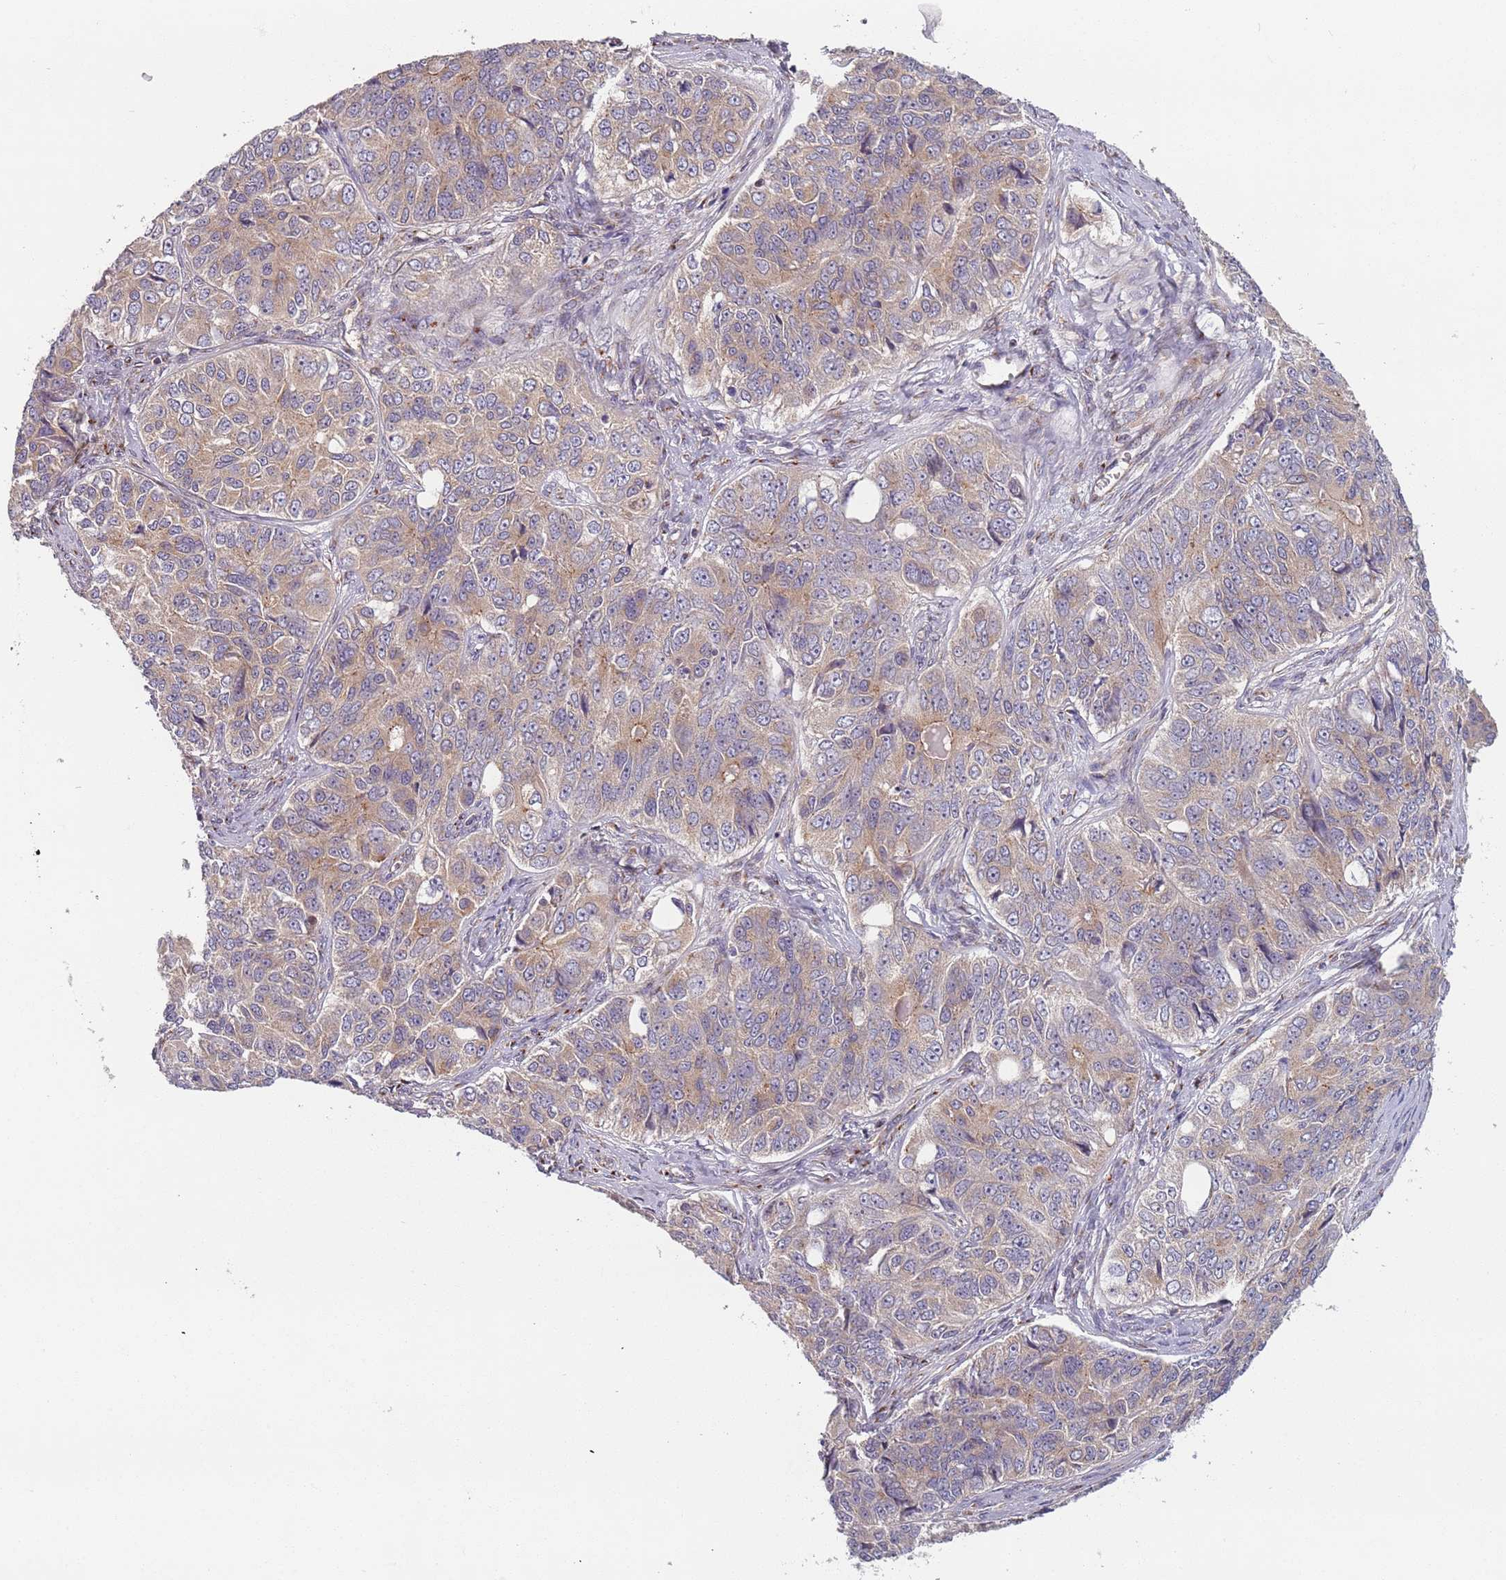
{"staining": {"intensity": "weak", "quantity": "25%-75%", "location": "cytoplasmic/membranous"}, "tissue": "ovarian cancer", "cell_type": "Tumor cells", "image_type": "cancer", "snomed": [{"axis": "morphology", "description": "Carcinoma, endometroid"}, {"axis": "topography", "description": "Ovary"}], "caption": "Immunohistochemical staining of human endometroid carcinoma (ovarian) exhibits weak cytoplasmic/membranous protein staining in about 25%-75% of tumor cells.", "gene": "AKTIP", "patient": {"sex": "female", "age": 51}}